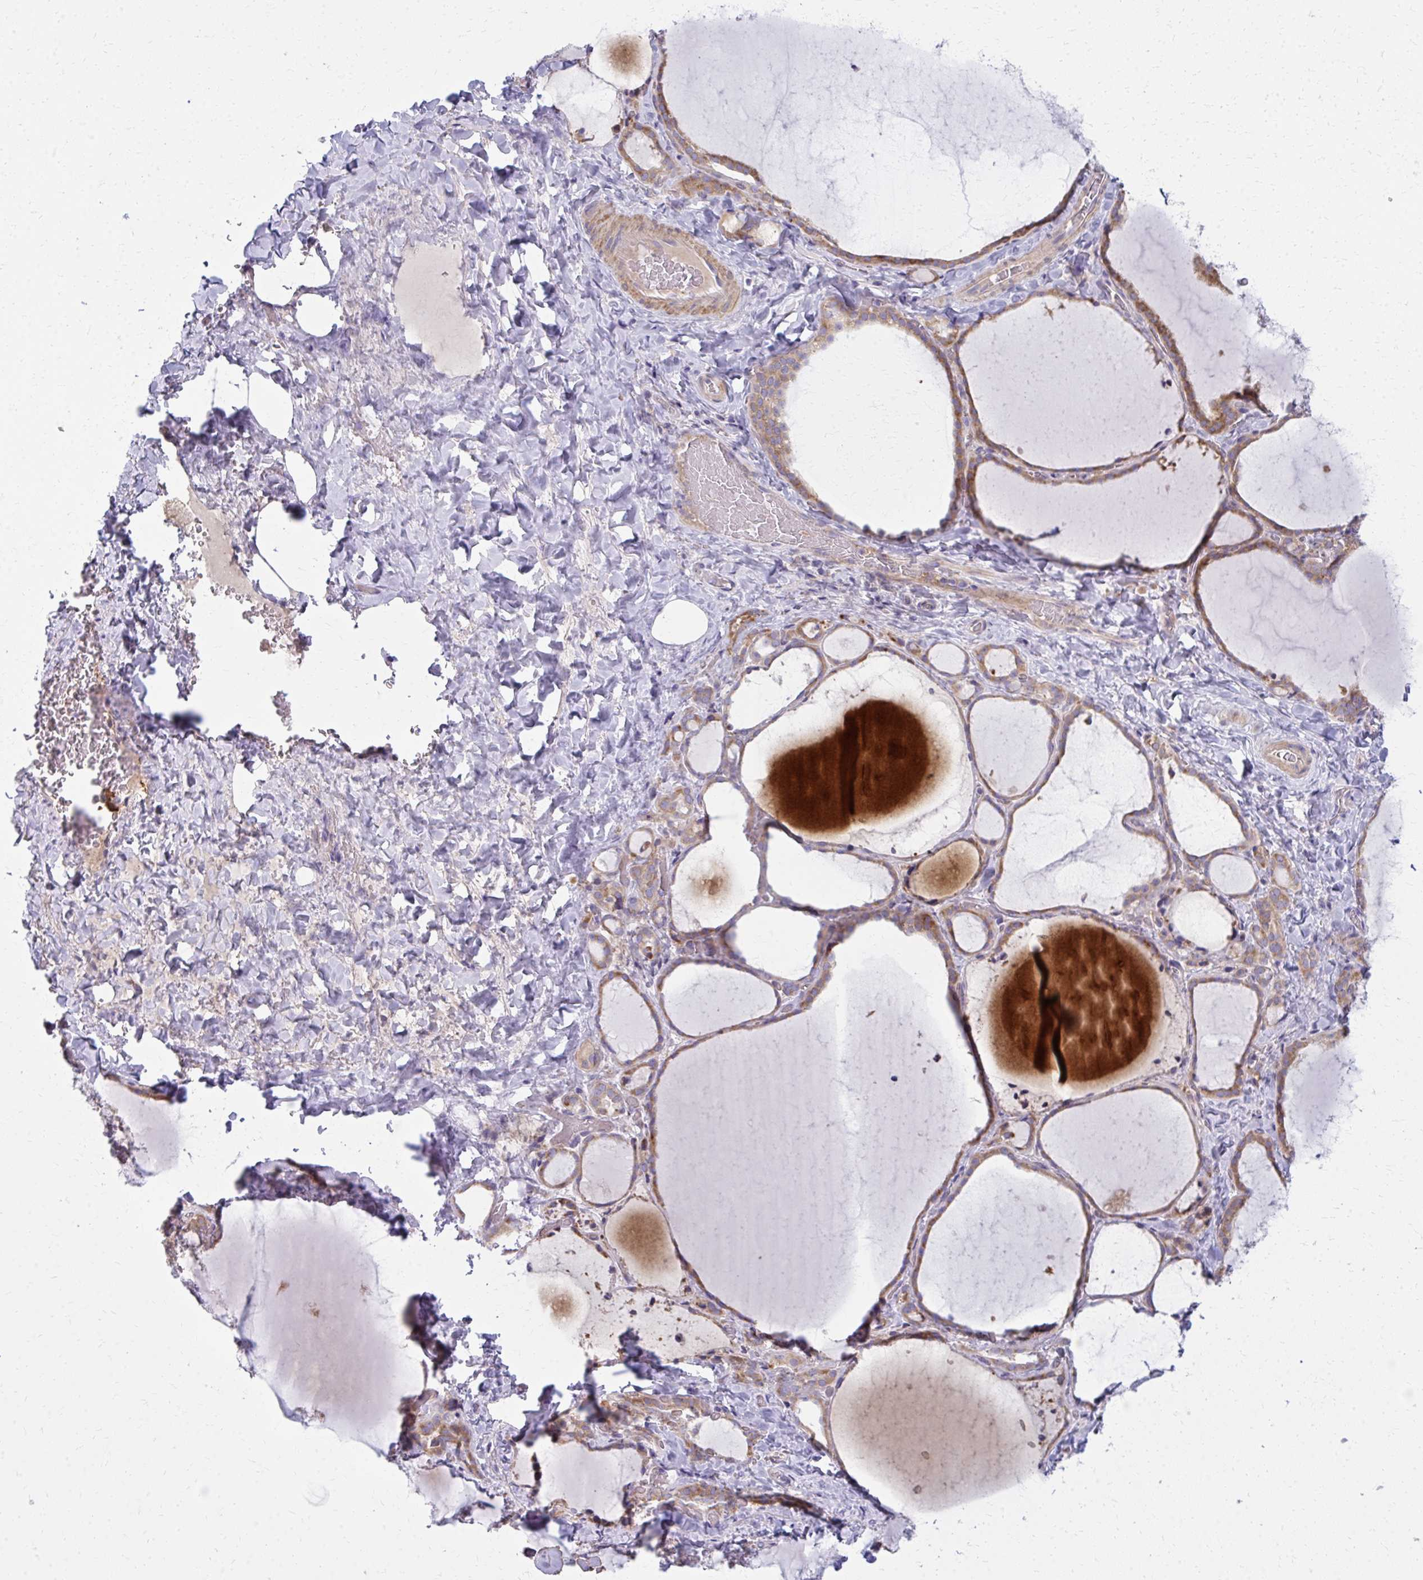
{"staining": {"intensity": "moderate", "quantity": ">75%", "location": "cytoplasmic/membranous"}, "tissue": "thyroid gland", "cell_type": "Glandular cells", "image_type": "normal", "snomed": [{"axis": "morphology", "description": "Normal tissue, NOS"}, {"axis": "topography", "description": "Thyroid gland"}], "caption": "Human thyroid gland stained with a brown dye shows moderate cytoplasmic/membranous positive positivity in about >75% of glandular cells.", "gene": "CEMP1", "patient": {"sex": "female", "age": 22}}